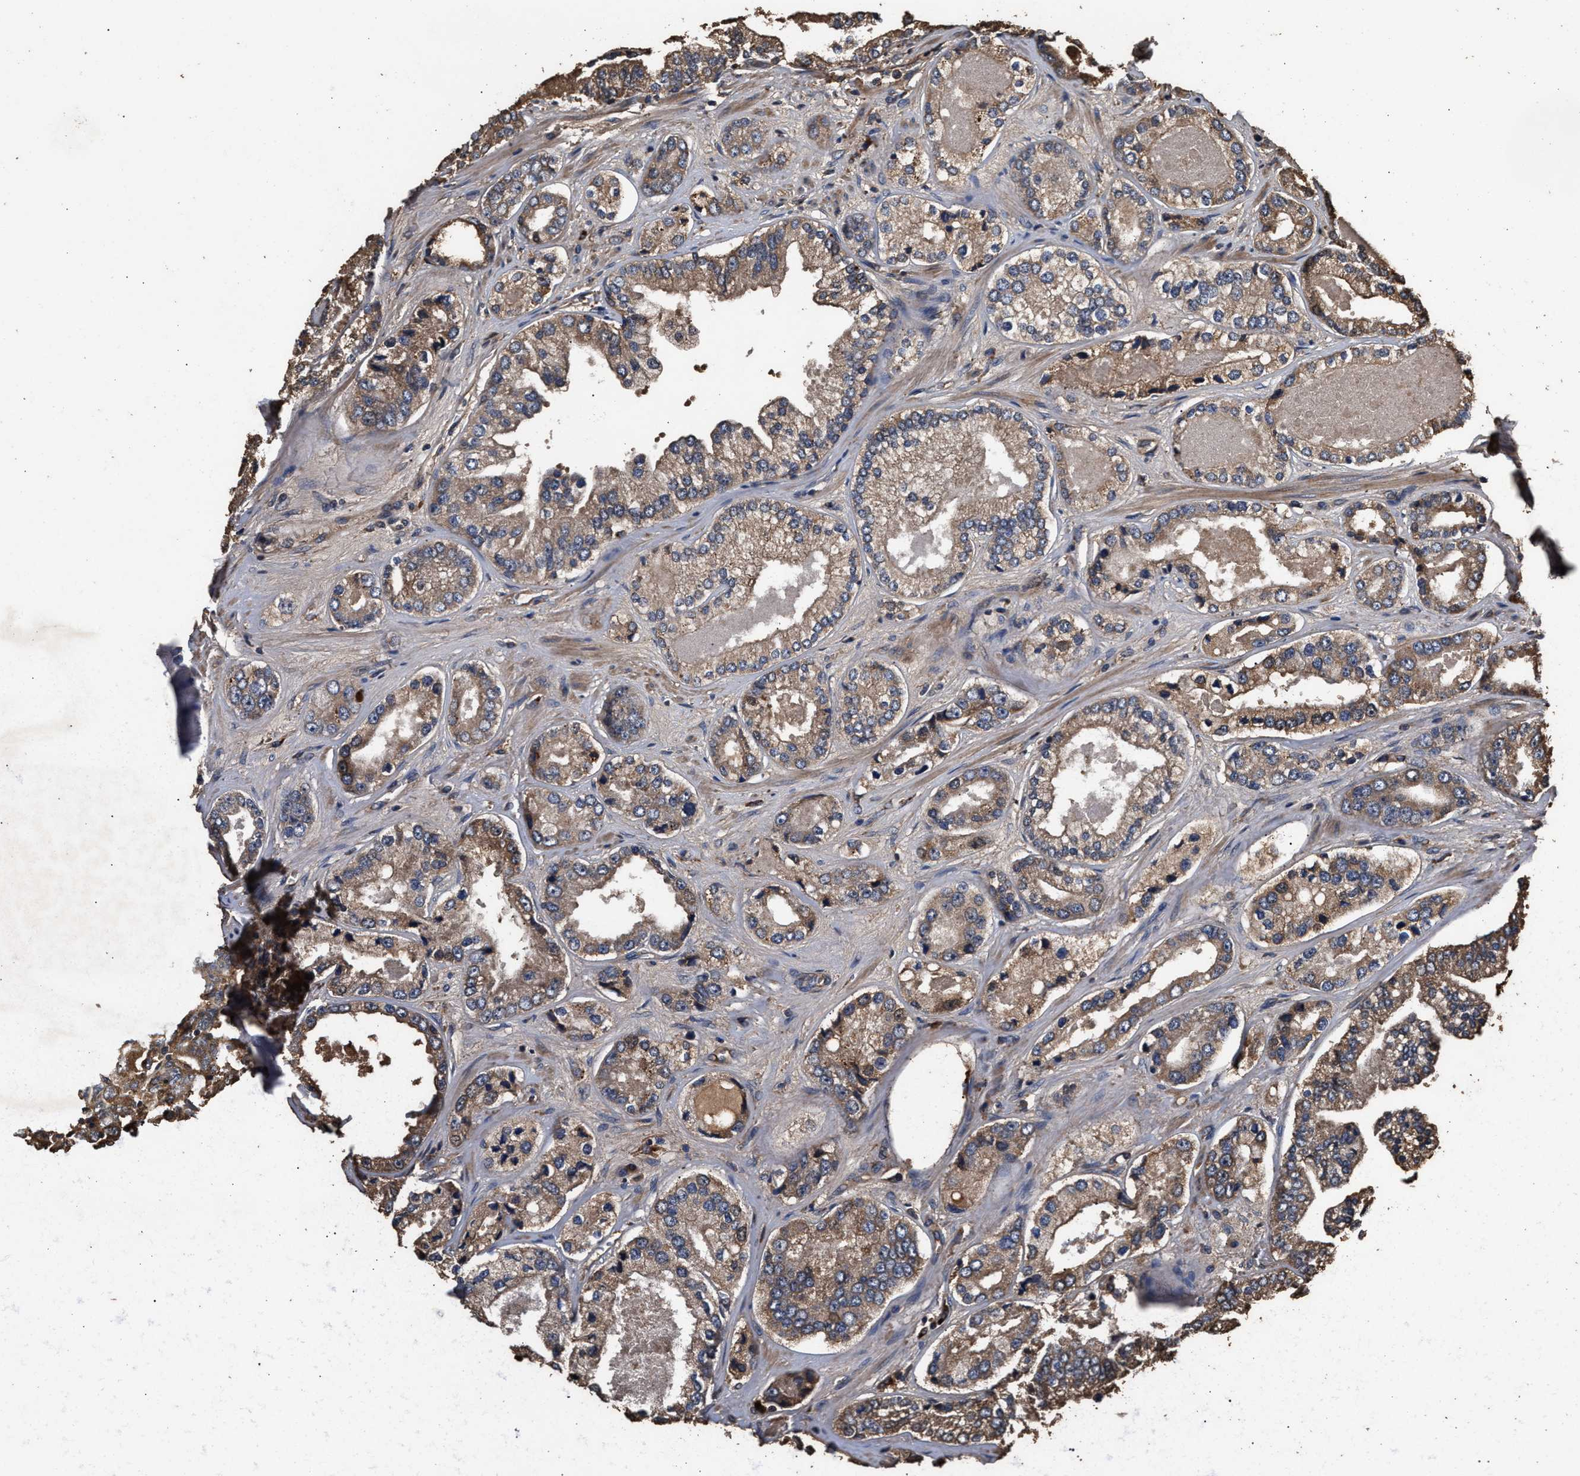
{"staining": {"intensity": "moderate", "quantity": ">75%", "location": "cytoplasmic/membranous"}, "tissue": "prostate cancer", "cell_type": "Tumor cells", "image_type": "cancer", "snomed": [{"axis": "morphology", "description": "Adenocarcinoma, High grade"}, {"axis": "topography", "description": "Prostate"}], "caption": "Prostate adenocarcinoma (high-grade) was stained to show a protein in brown. There is medium levels of moderate cytoplasmic/membranous staining in approximately >75% of tumor cells. (Stains: DAB in brown, nuclei in blue, Microscopy: brightfield microscopy at high magnification).", "gene": "KYAT1", "patient": {"sex": "male", "age": 61}}